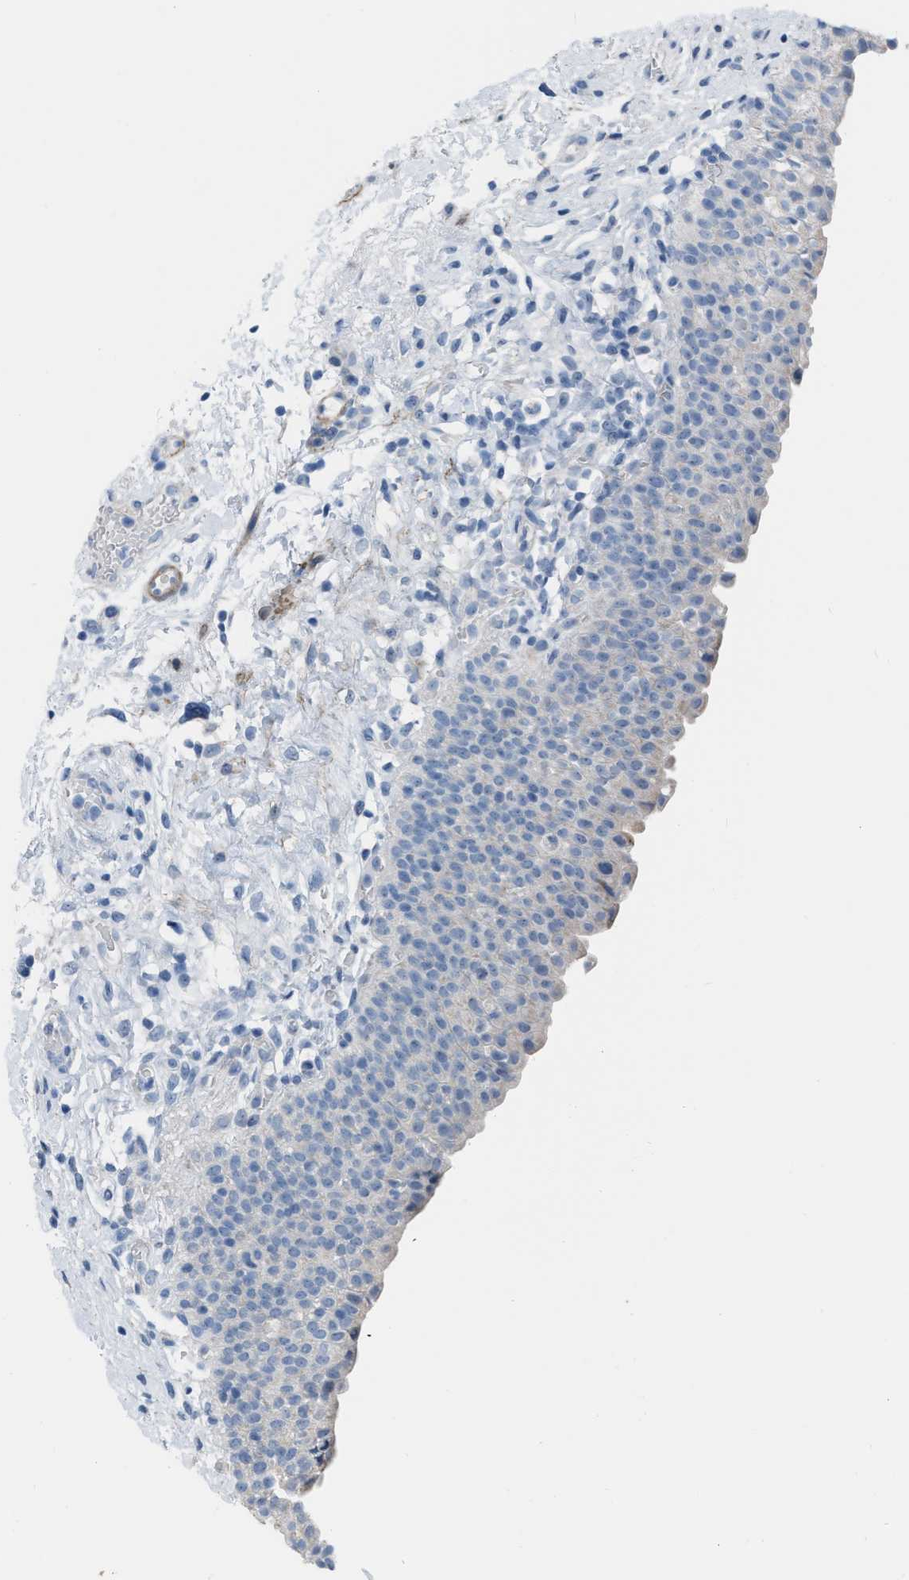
{"staining": {"intensity": "negative", "quantity": "none", "location": "none"}, "tissue": "urinary bladder", "cell_type": "Urothelial cells", "image_type": "normal", "snomed": [{"axis": "morphology", "description": "Normal tissue, NOS"}, {"axis": "topography", "description": "Urinary bladder"}], "caption": "The micrograph displays no staining of urothelial cells in unremarkable urinary bladder. Brightfield microscopy of immunohistochemistry stained with DAB (3,3'-diaminobenzidine) (brown) and hematoxylin (blue), captured at high magnification.", "gene": "SPATC1L", "patient": {"sex": "male", "age": 55}}